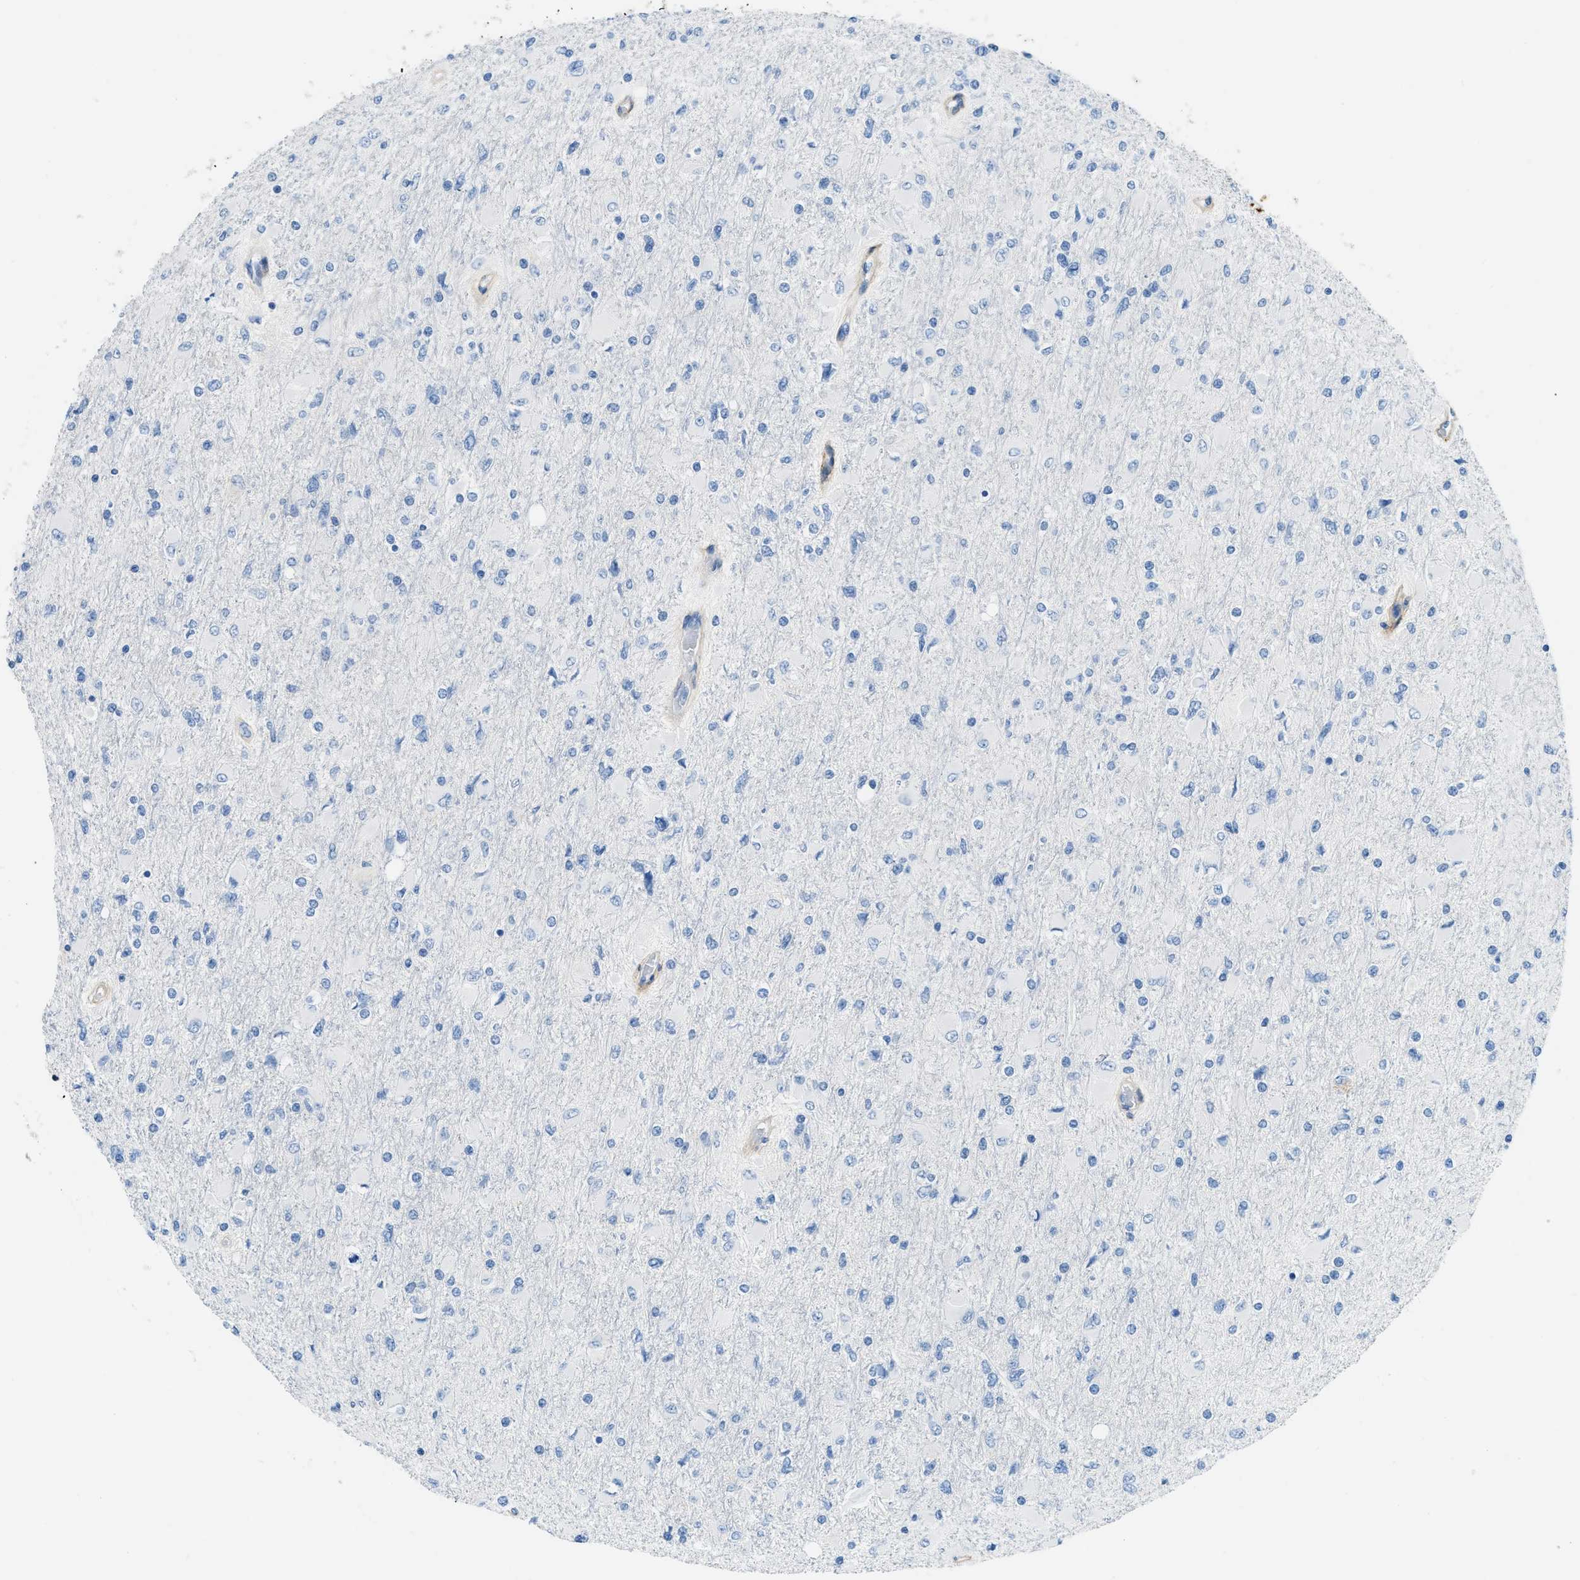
{"staining": {"intensity": "negative", "quantity": "none", "location": "none"}, "tissue": "glioma", "cell_type": "Tumor cells", "image_type": "cancer", "snomed": [{"axis": "morphology", "description": "Glioma, malignant, High grade"}, {"axis": "topography", "description": "Cerebral cortex"}], "caption": "Human glioma stained for a protein using immunohistochemistry displays no positivity in tumor cells.", "gene": "COL15A1", "patient": {"sex": "female", "age": 36}}